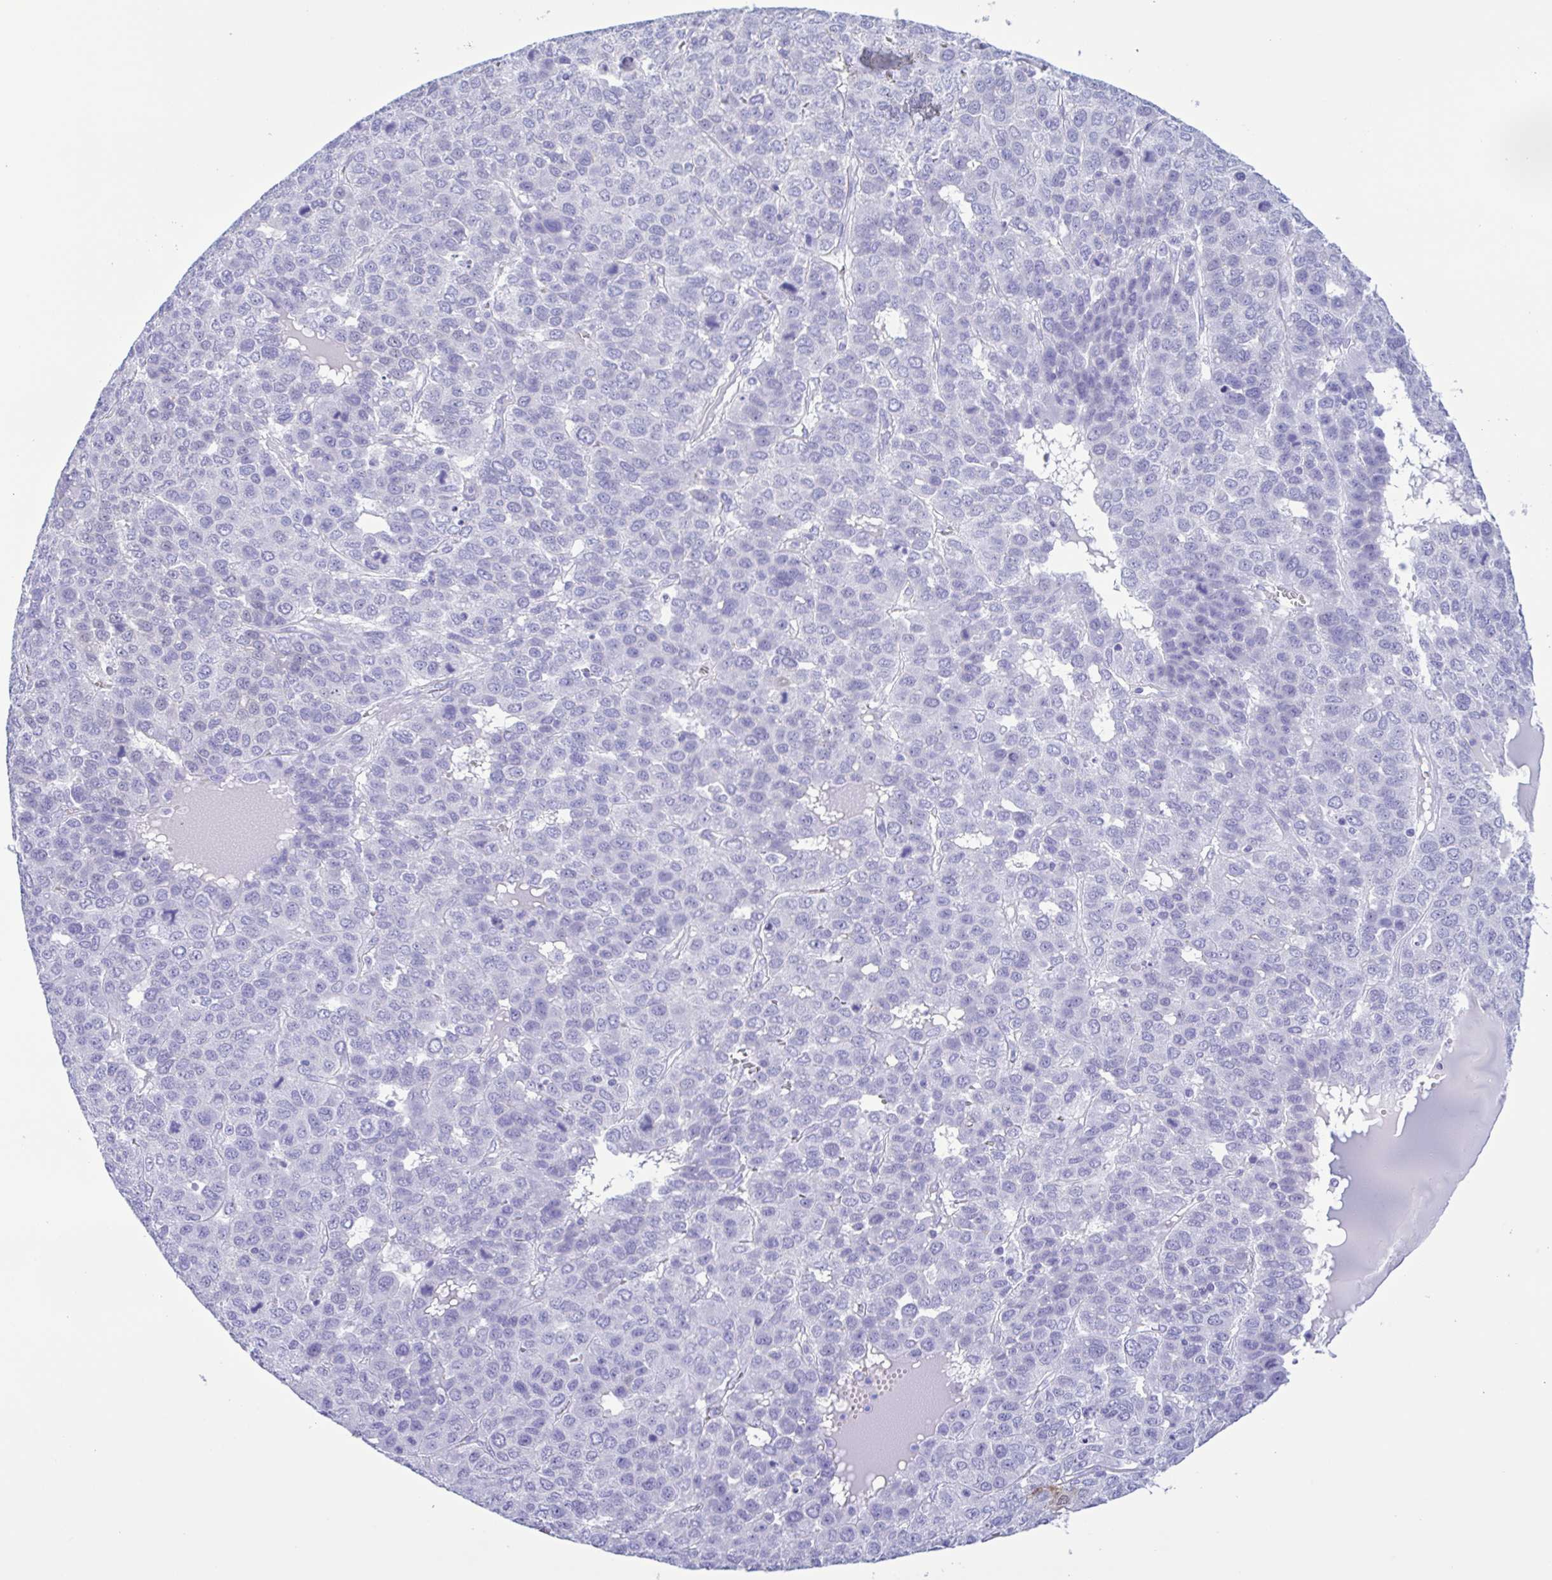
{"staining": {"intensity": "negative", "quantity": "none", "location": "none"}, "tissue": "liver cancer", "cell_type": "Tumor cells", "image_type": "cancer", "snomed": [{"axis": "morphology", "description": "Carcinoma, Hepatocellular, NOS"}, {"axis": "topography", "description": "Liver"}], "caption": "High power microscopy photomicrograph of an immunohistochemistry (IHC) micrograph of hepatocellular carcinoma (liver), revealing no significant expression in tumor cells.", "gene": "TSPY2", "patient": {"sex": "male", "age": 69}}